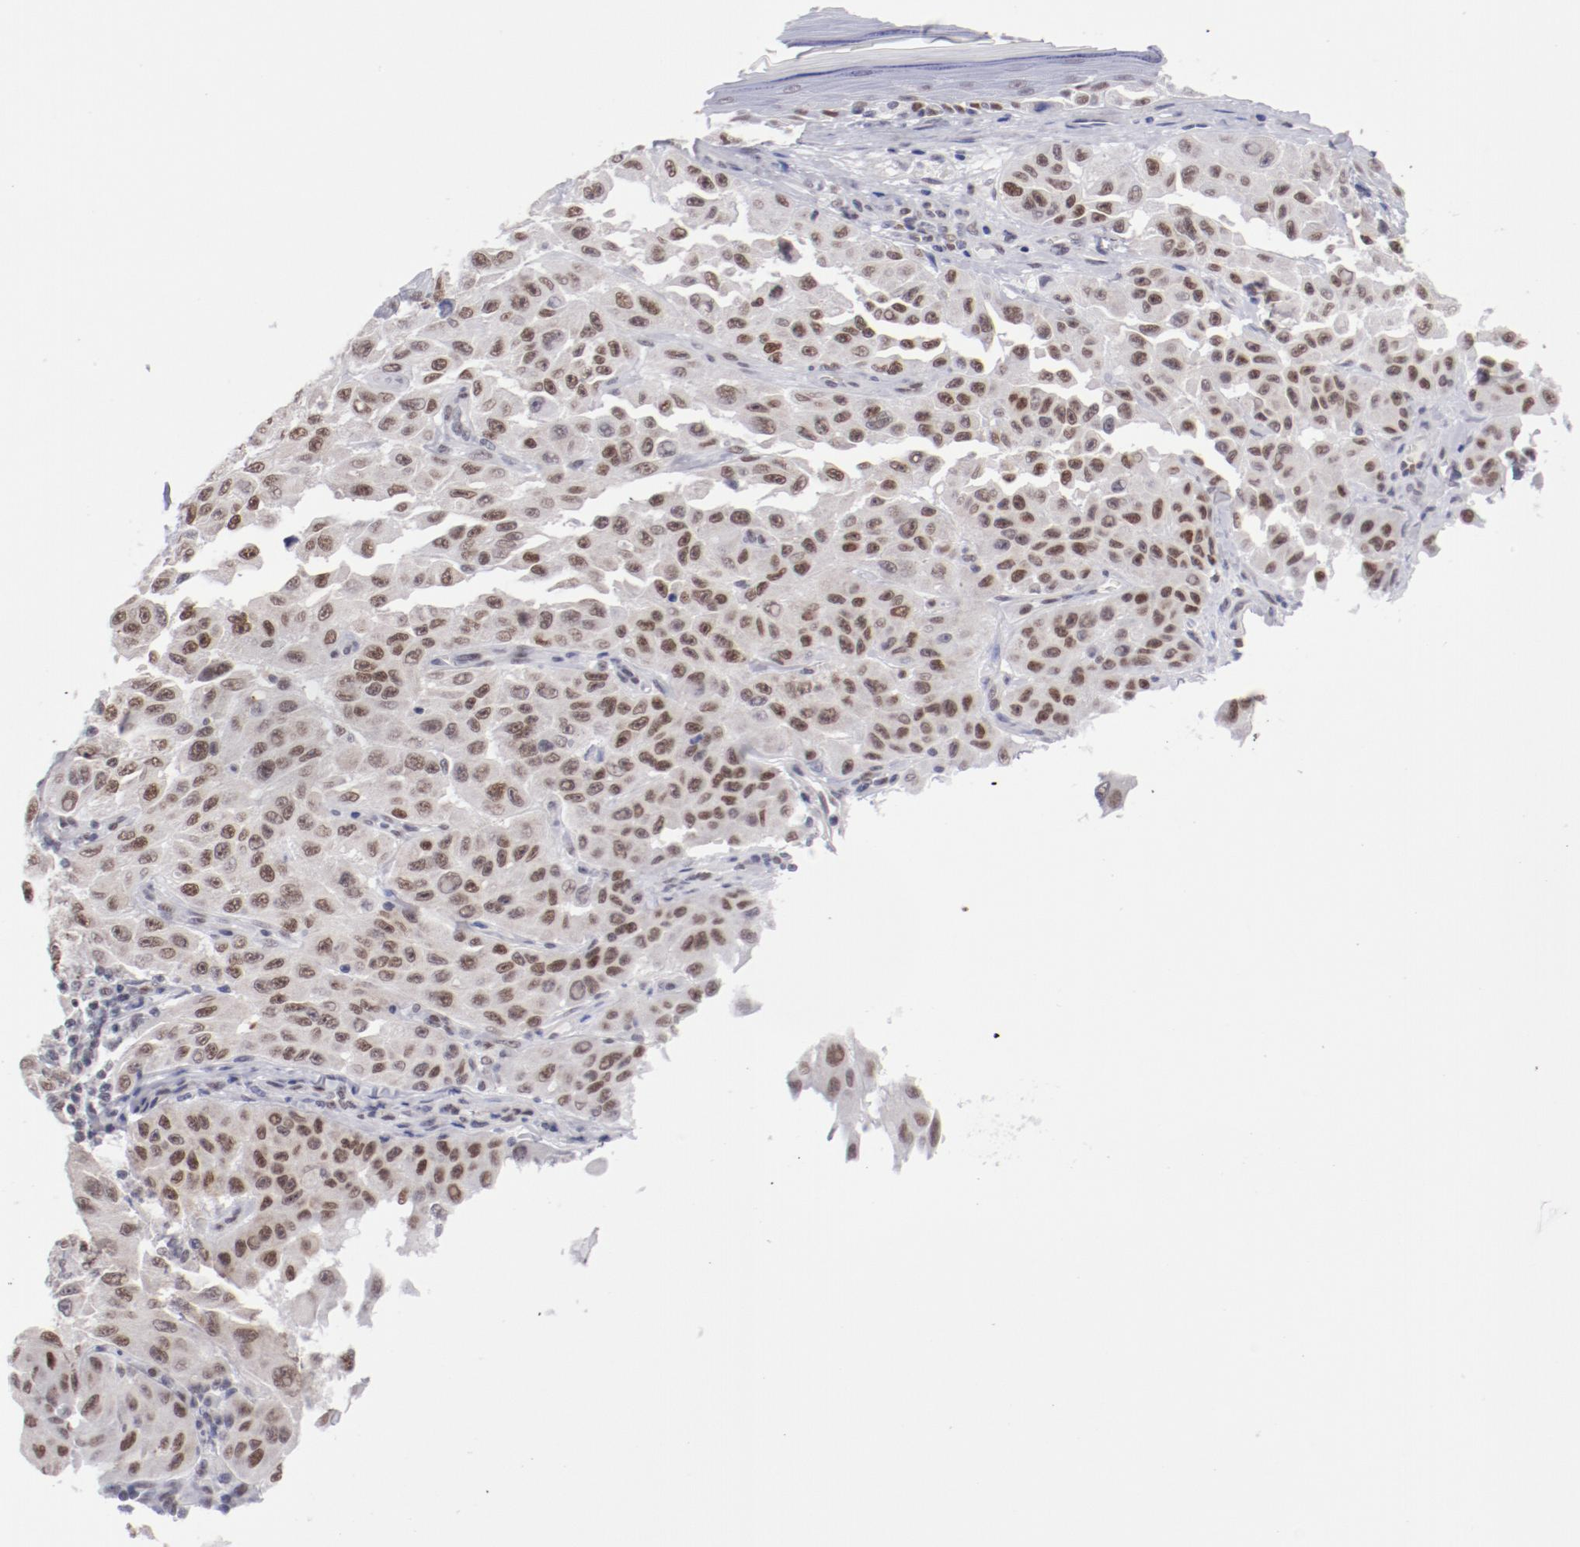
{"staining": {"intensity": "moderate", "quantity": ">75%", "location": "nuclear"}, "tissue": "melanoma", "cell_type": "Tumor cells", "image_type": "cancer", "snomed": [{"axis": "morphology", "description": "Malignant melanoma, NOS"}, {"axis": "topography", "description": "Skin"}], "caption": "Human melanoma stained with a protein marker shows moderate staining in tumor cells.", "gene": "TFAP4", "patient": {"sex": "male", "age": 30}}